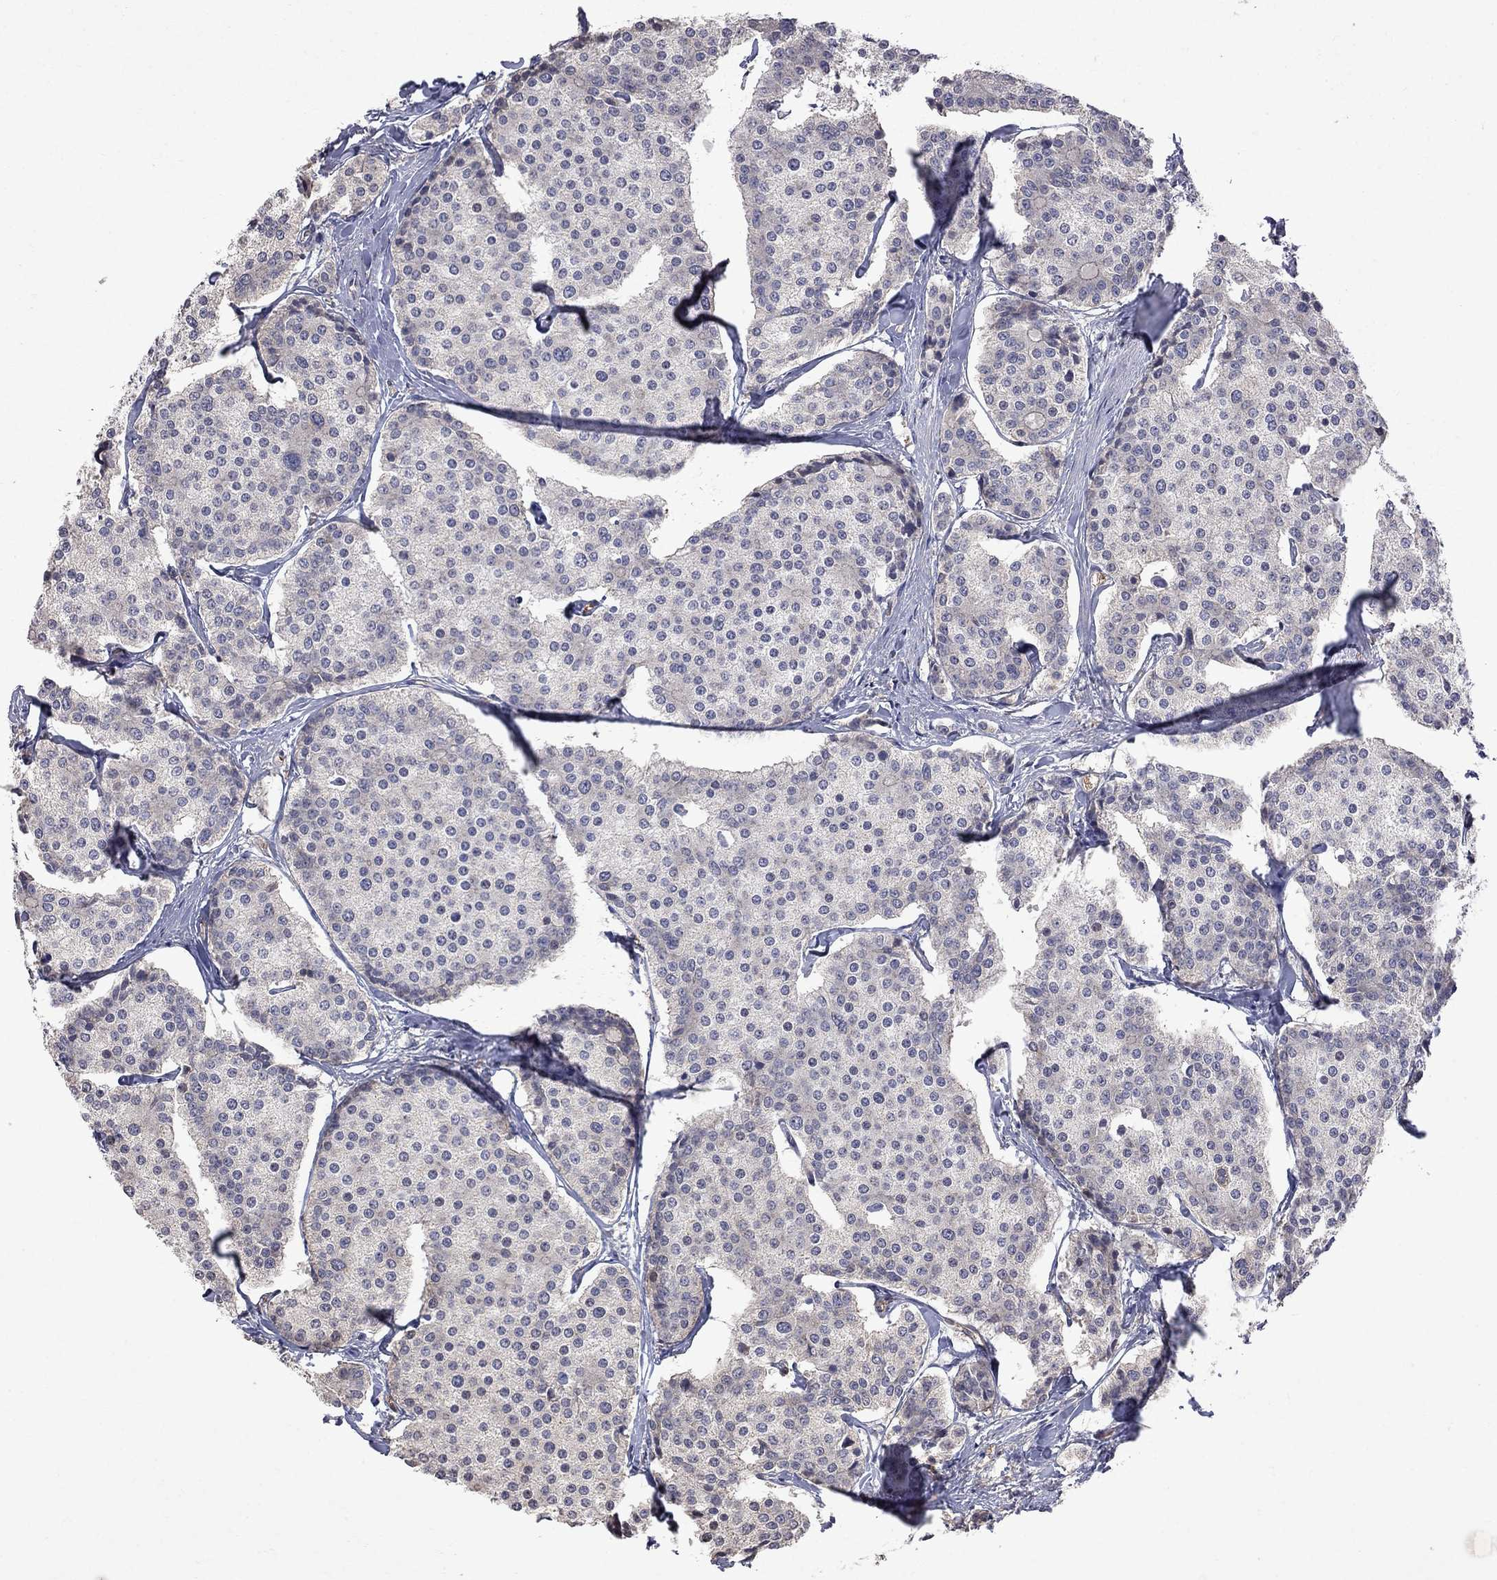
{"staining": {"intensity": "negative", "quantity": "none", "location": "none"}, "tissue": "carcinoid", "cell_type": "Tumor cells", "image_type": "cancer", "snomed": [{"axis": "morphology", "description": "Carcinoid, malignant, NOS"}, {"axis": "topography", "description": "Small intestine"}], "caption": "Immunohistochemistry (IHC) photomicrograph of neoplastic tissue: malignant carcinoid stained with DAB exhibits no significant protein positivity in tumor cells.", "gene": "ABI3", "patient": {"sex": "female", "age": 65}}